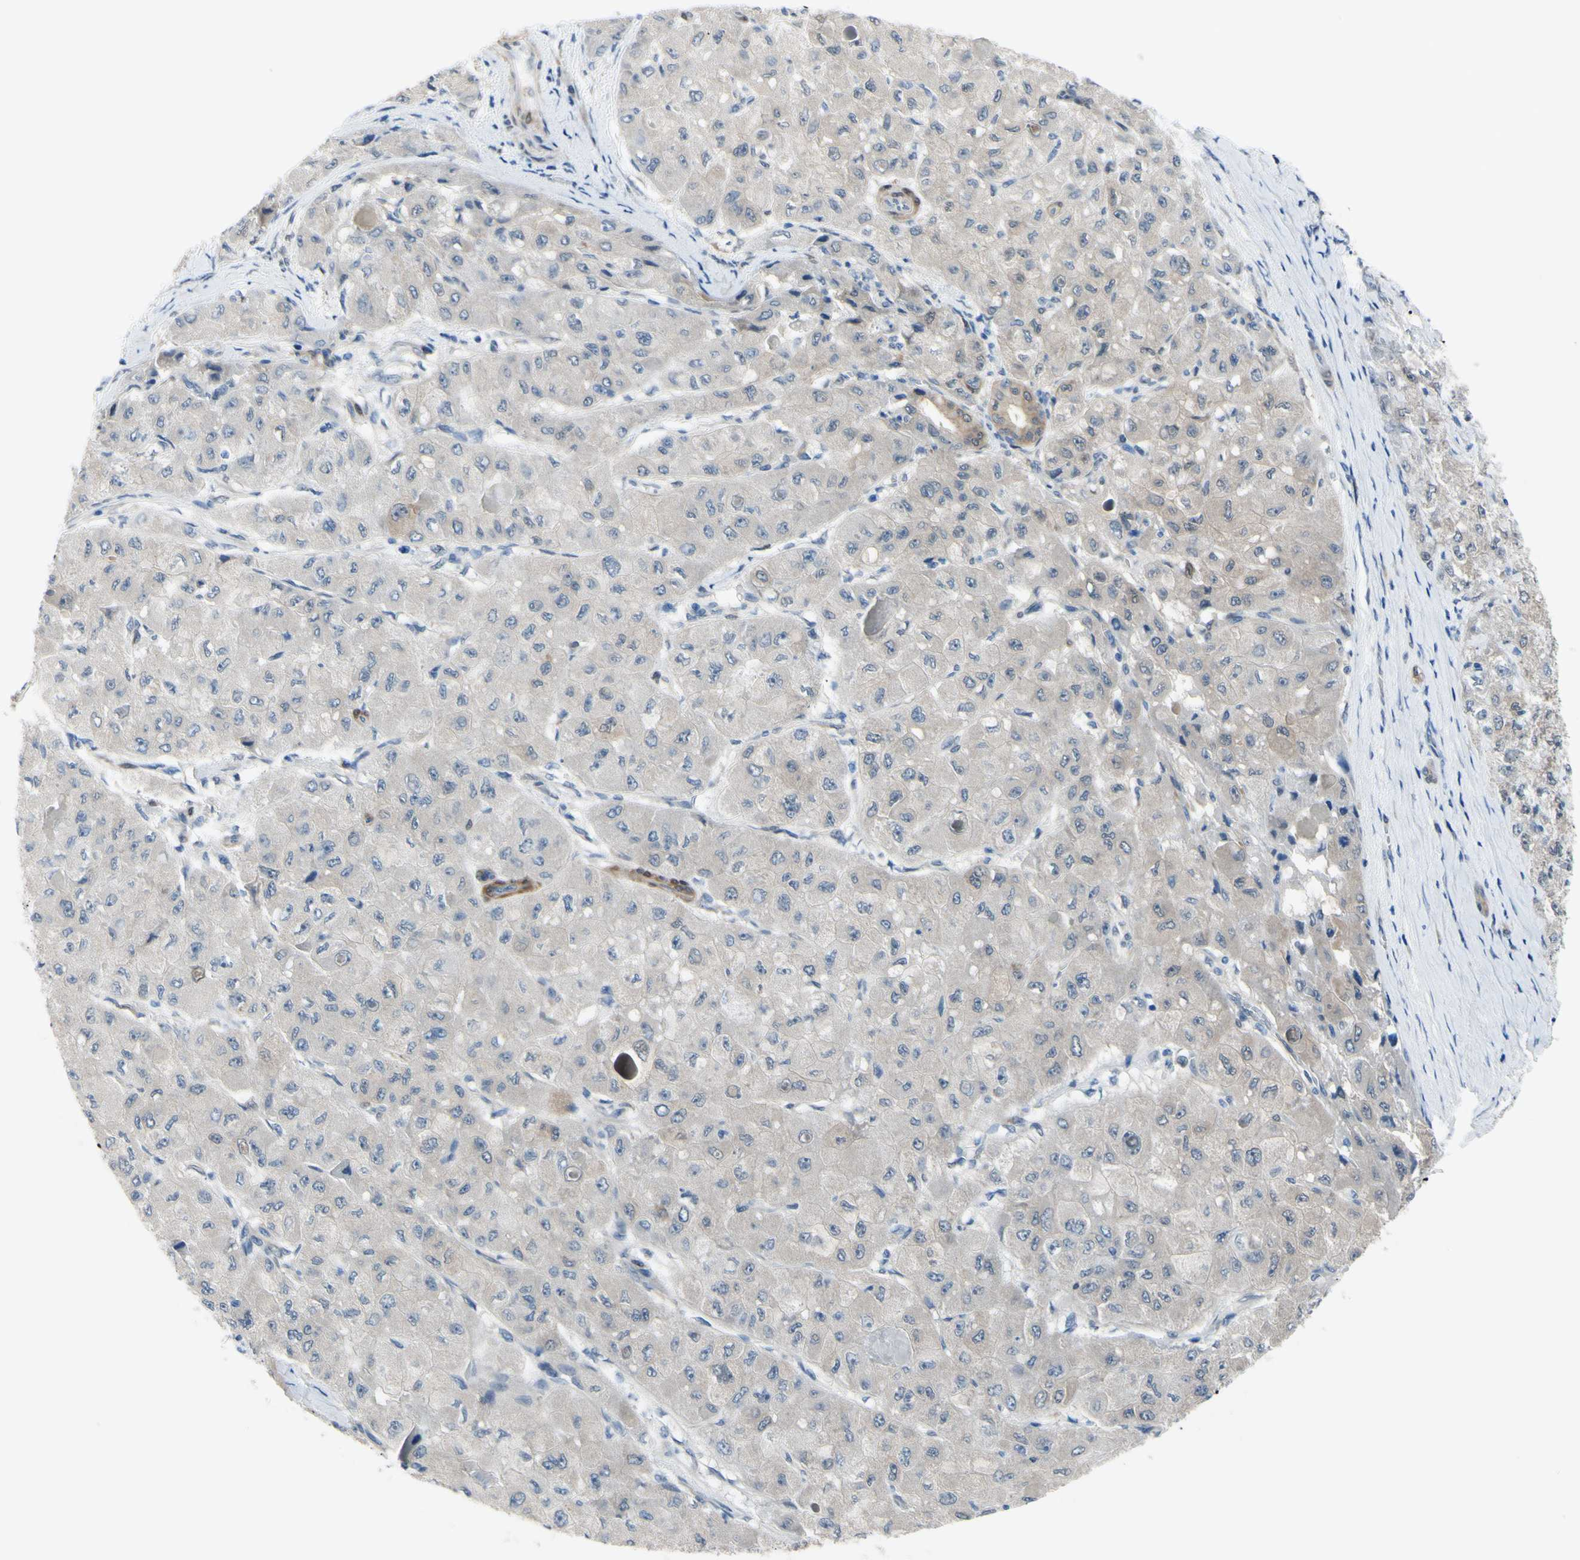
{"staining": {"intensity": "weak", "quantity": ">75%", "location": "cytoplasmic/membranous"}, "tissue": "liver cancer", "cell_type": "Tumor cells", "image_type": "cancer", "snomed": [{"axis": "morphology", "description": "Carcinoma, Hepatocellular, NOS"}, {"axis": "topography", "description": "Liver"}], "caption": "Brown immunohistochemical staining in liver hepatocellular carcinoma displays weak cytoplasmic/membranous positivity in approximately >75% of tumor cells.", "gene": "NOL3", "patient": {"sex": "male", "age": 80}}